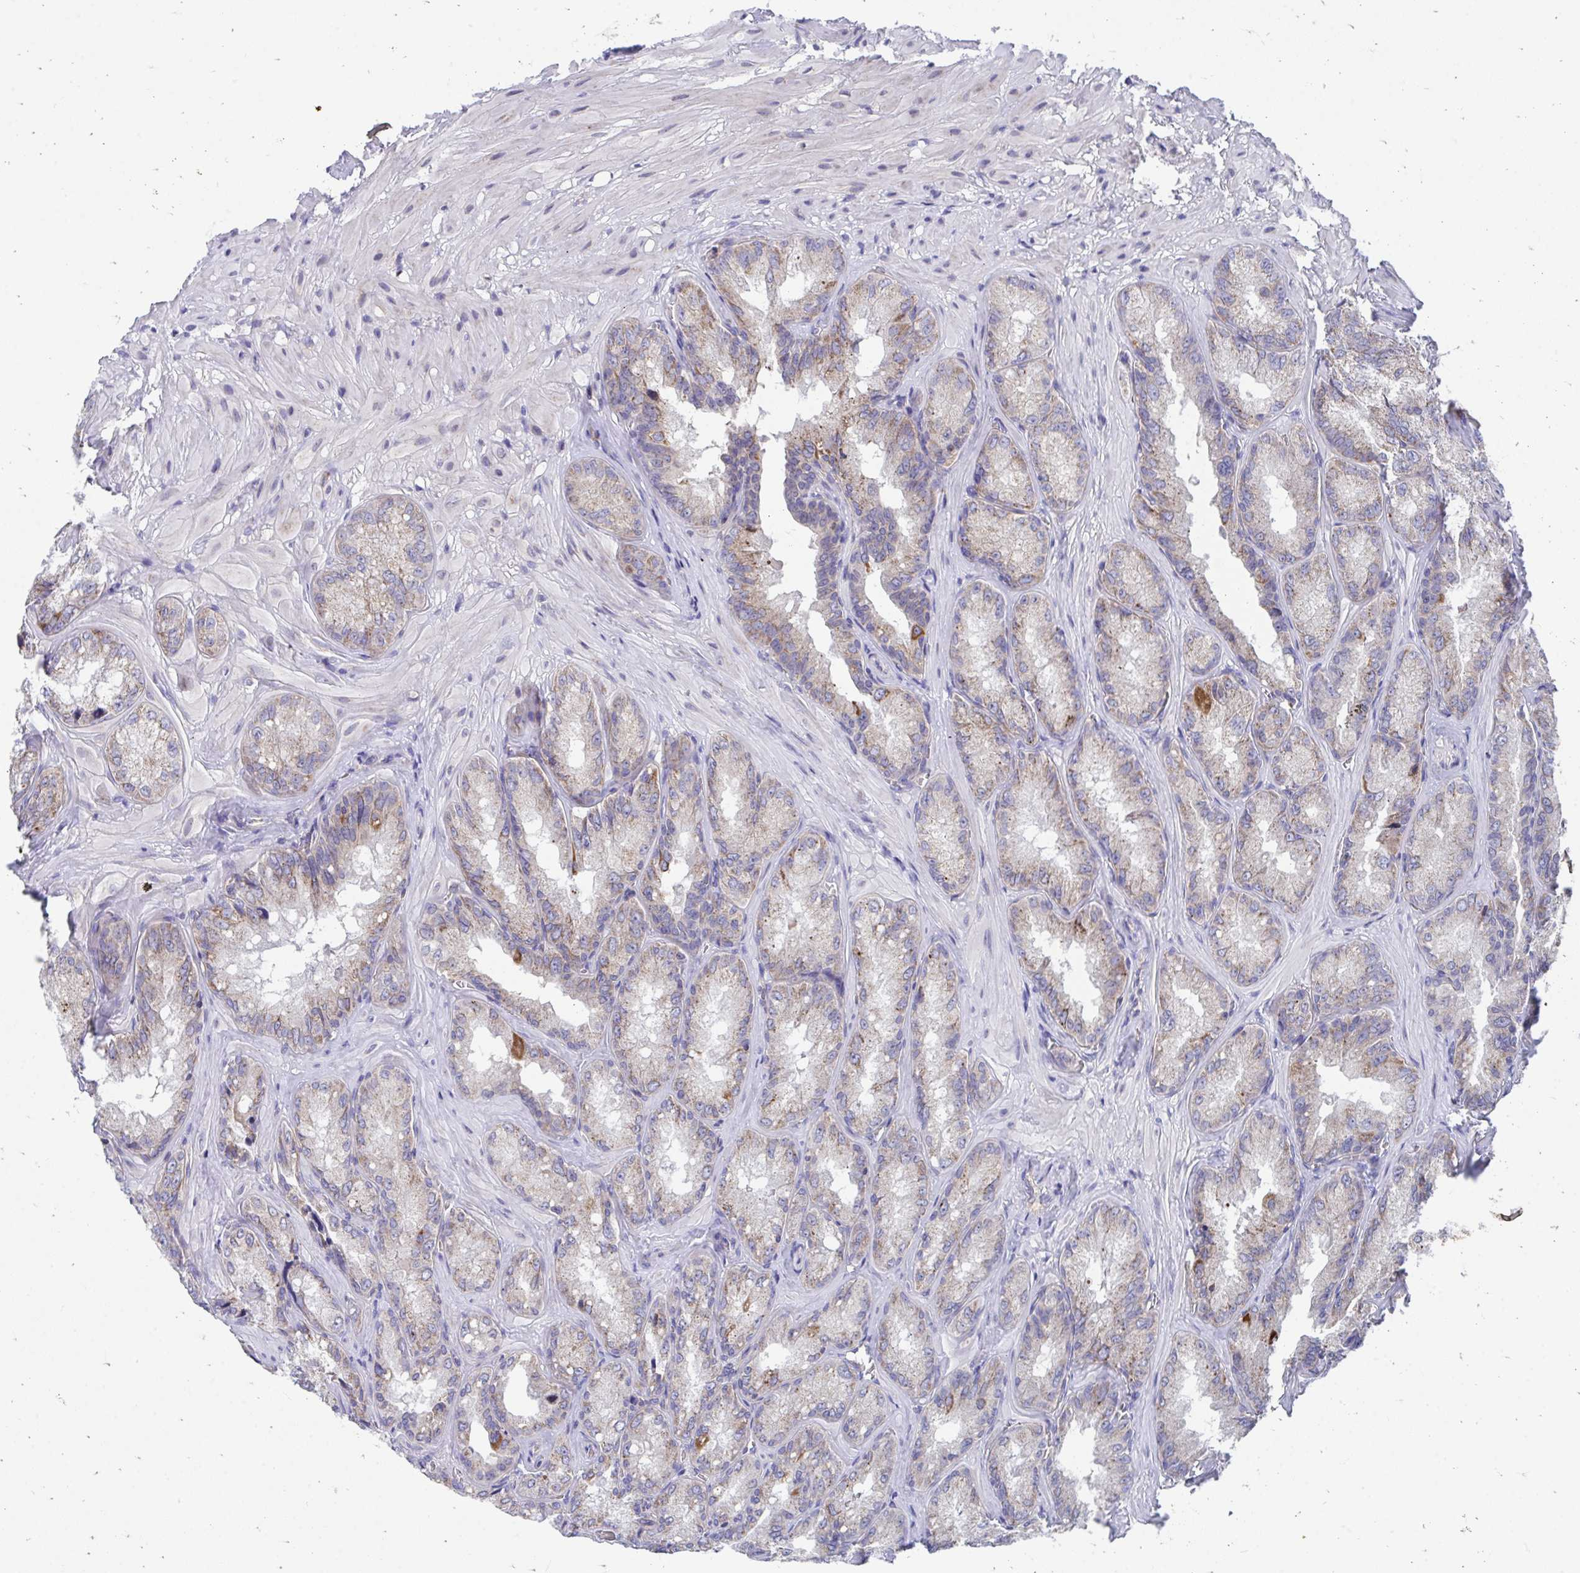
{"staining": {"intensity": "strong", "quantity": "<25%", "location": "cytoplasmic/membranous"}, "tissue": "seminal vesicle", "cell_type": "Glandular cells", "image_type": "normal", "snomed": [{"axis": "morphology", "description": "Normal tissue, NOS"}, {"axis": "topography", "description": "Seminal veicle"}], "caption": "A medium amount of strong cytoplasmic/membranous expression is identified in approximately <25% of glandular cells in unremarkable seminal vesicle. (Brightfield microscopy of DAB IHC at high magnification).", "gene": "FHIP1B", "patient": {"sex": "male", "age": 47}}